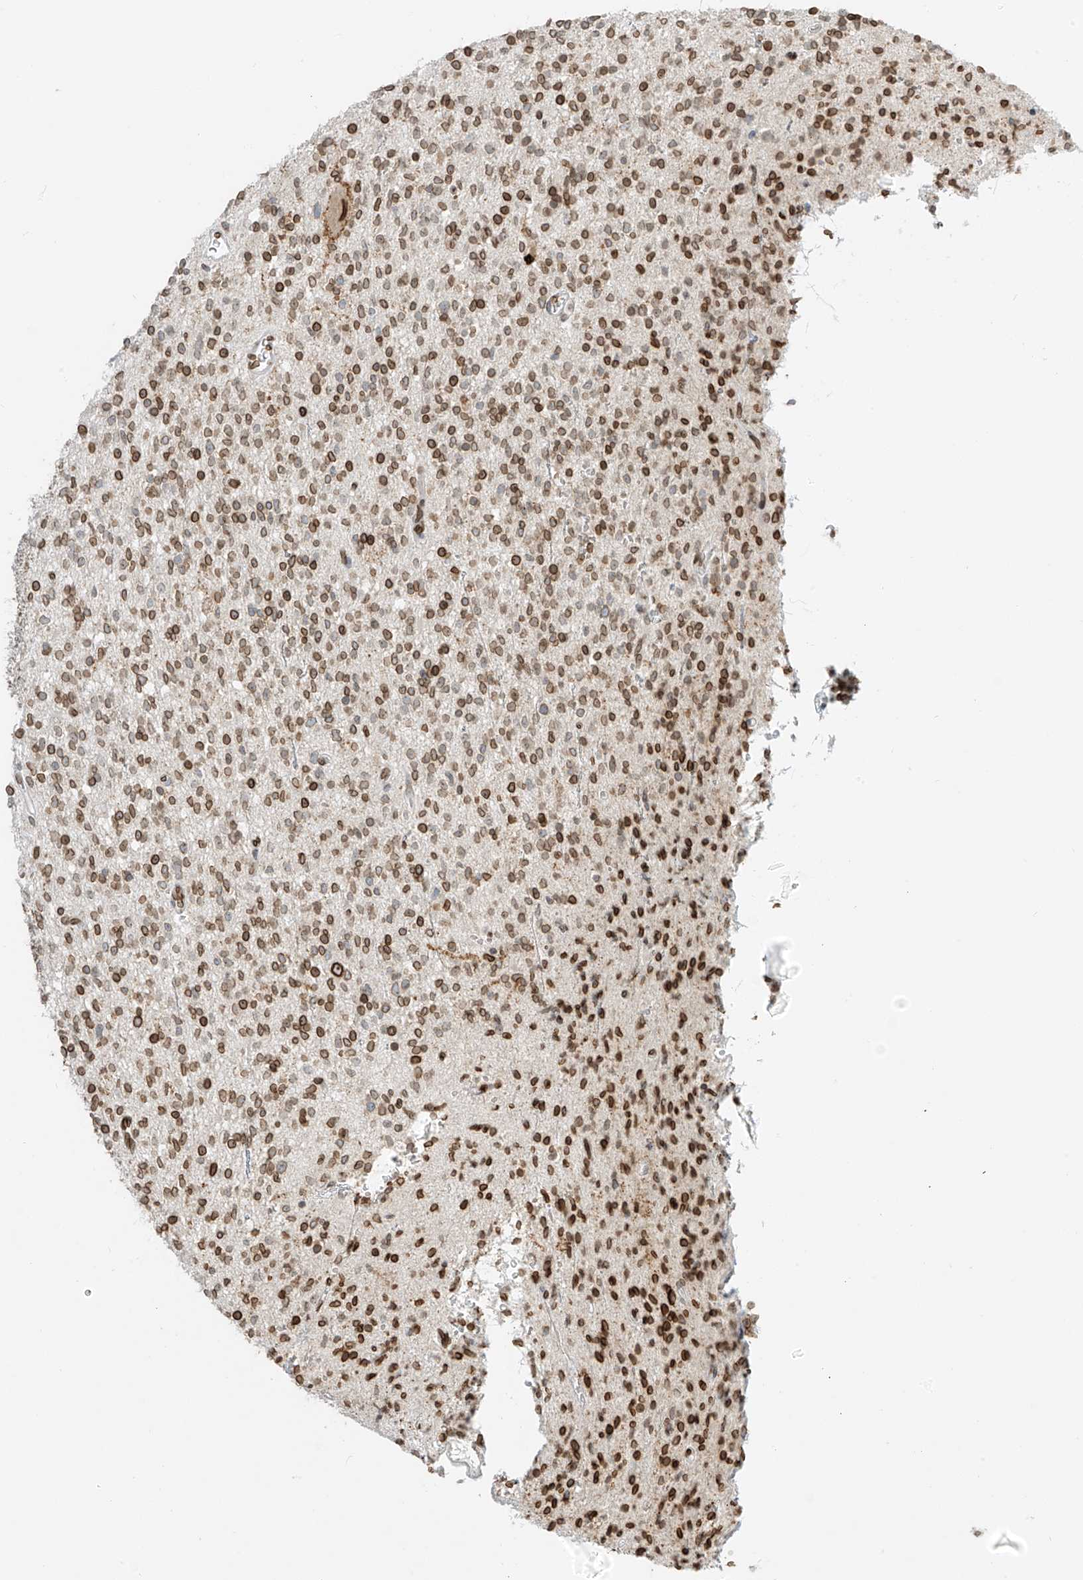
{"staining": {"intensity": "moderate", "quantity": ">75%", "location": "cytoplasmic/membranous,nuclear"}, "tissue": "glioma", "cell_type": "Tumor cells", "image_type": "cancer", "snomed": [{"axis": "morphology", "description": "Glioma, malignant, High grade"}, {"axis": "topography", "description": "Brain"}], "caption": "Malignant glioma (high-grade) stained for a protein (brown) demonstrates moderate cytoplasmic/membranous and nuclear positive expression in approximately >75% of tumor cells.", "gene": "SAMD15", "patient": {"sex": "male", "age": 34}}